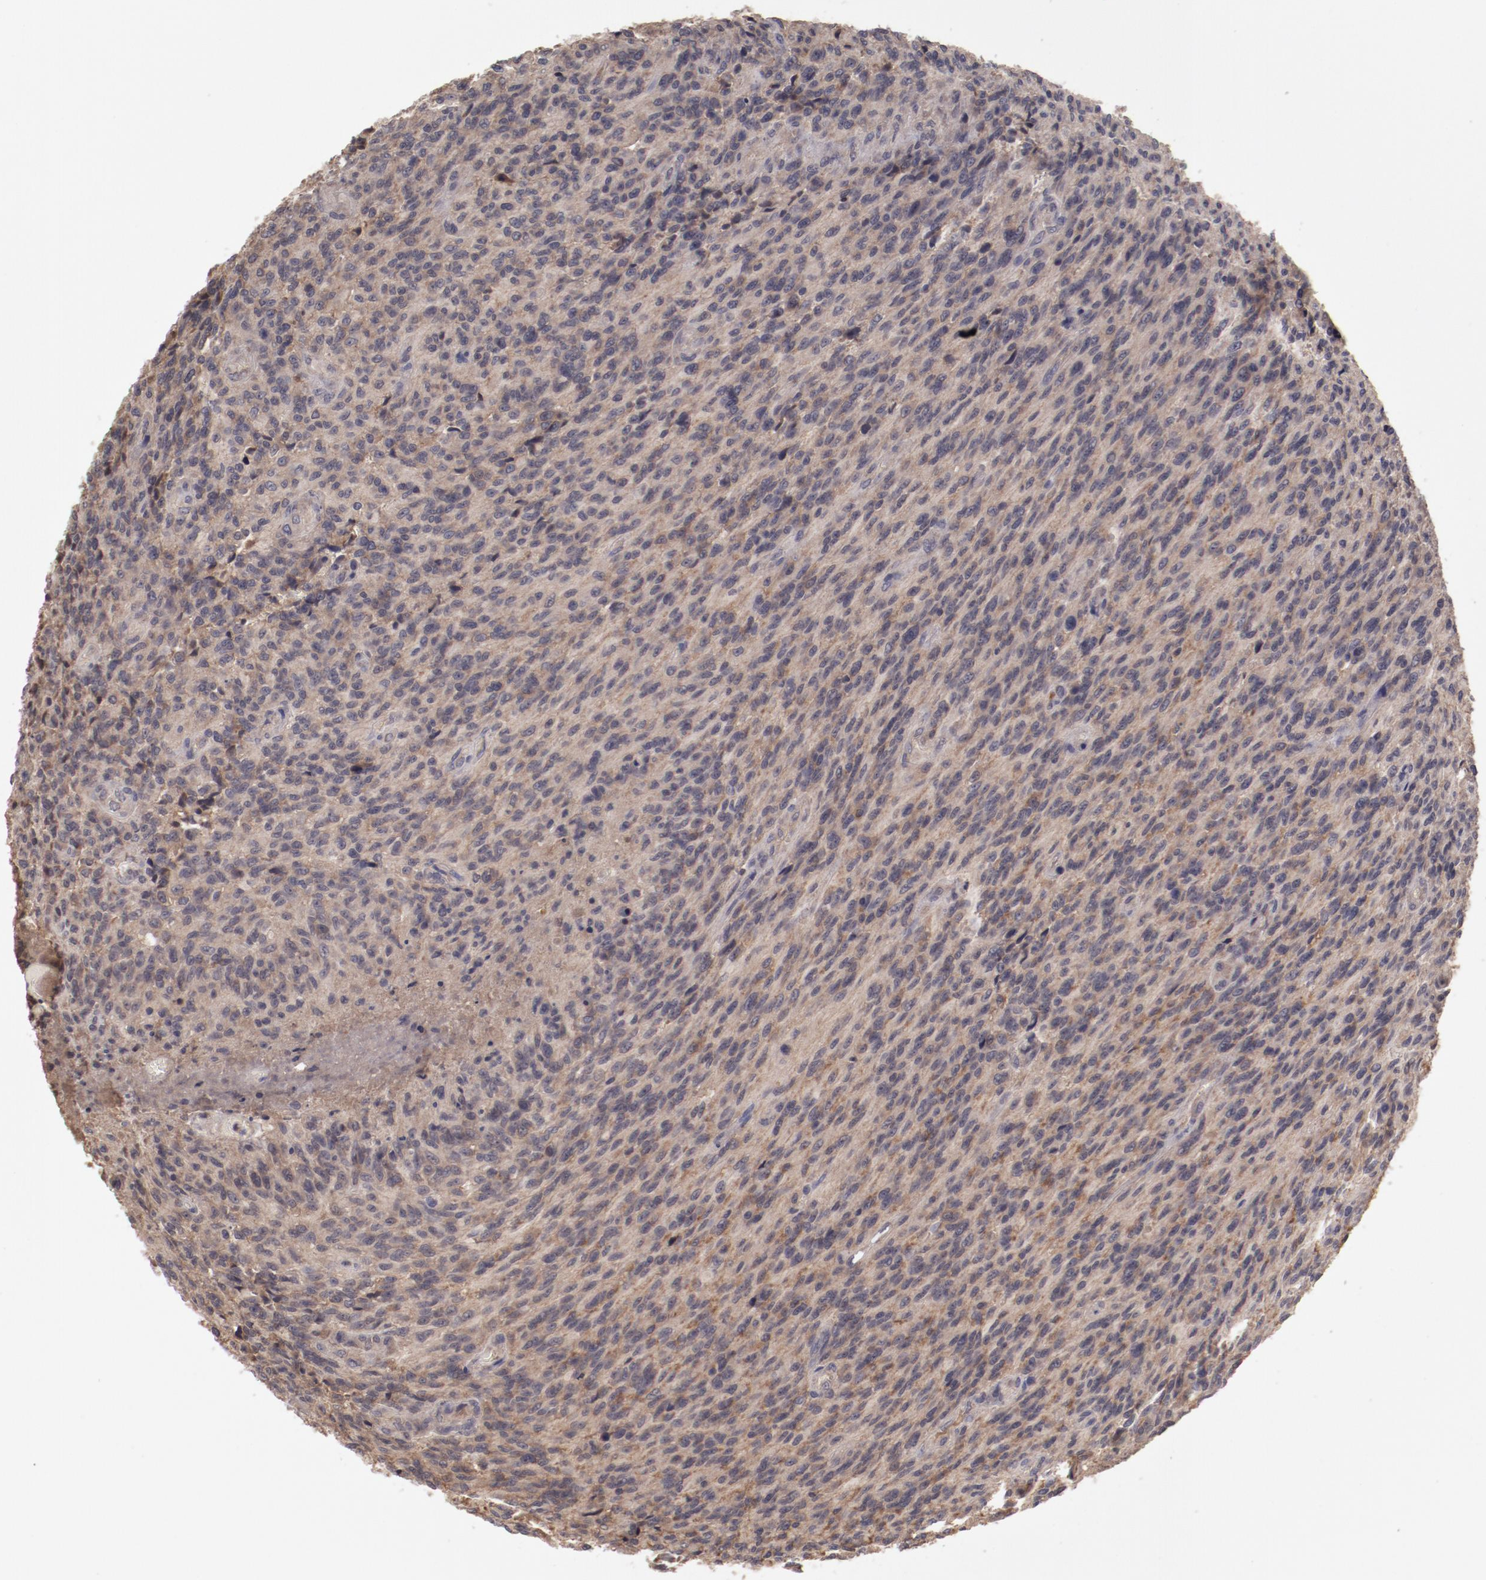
{"staining": {"intensity": "moderate", "quantity": ">75%", "location": "cytoplasmic/membranous"}, "tissue": "glioma", "cell_type": "Tumor cells", "image_type": "cancer", "snomed": [{"axis": "morphology", "description": "Normal tissue, NOS"}, {"axis": "morphology", "description": "Glioma, malignant, High grade"}, {"axis": "topography", "description": "Cerebral cortex"}], "caption": "A high-resolution image shows immunohistochemistry staining of malignant glioma (high-grade), which displays moderate cytoplasmic/membranous positivity in about >75% of tumor cells.", "gene": "CP", "patient": {"sex": "male", "age": 56}}